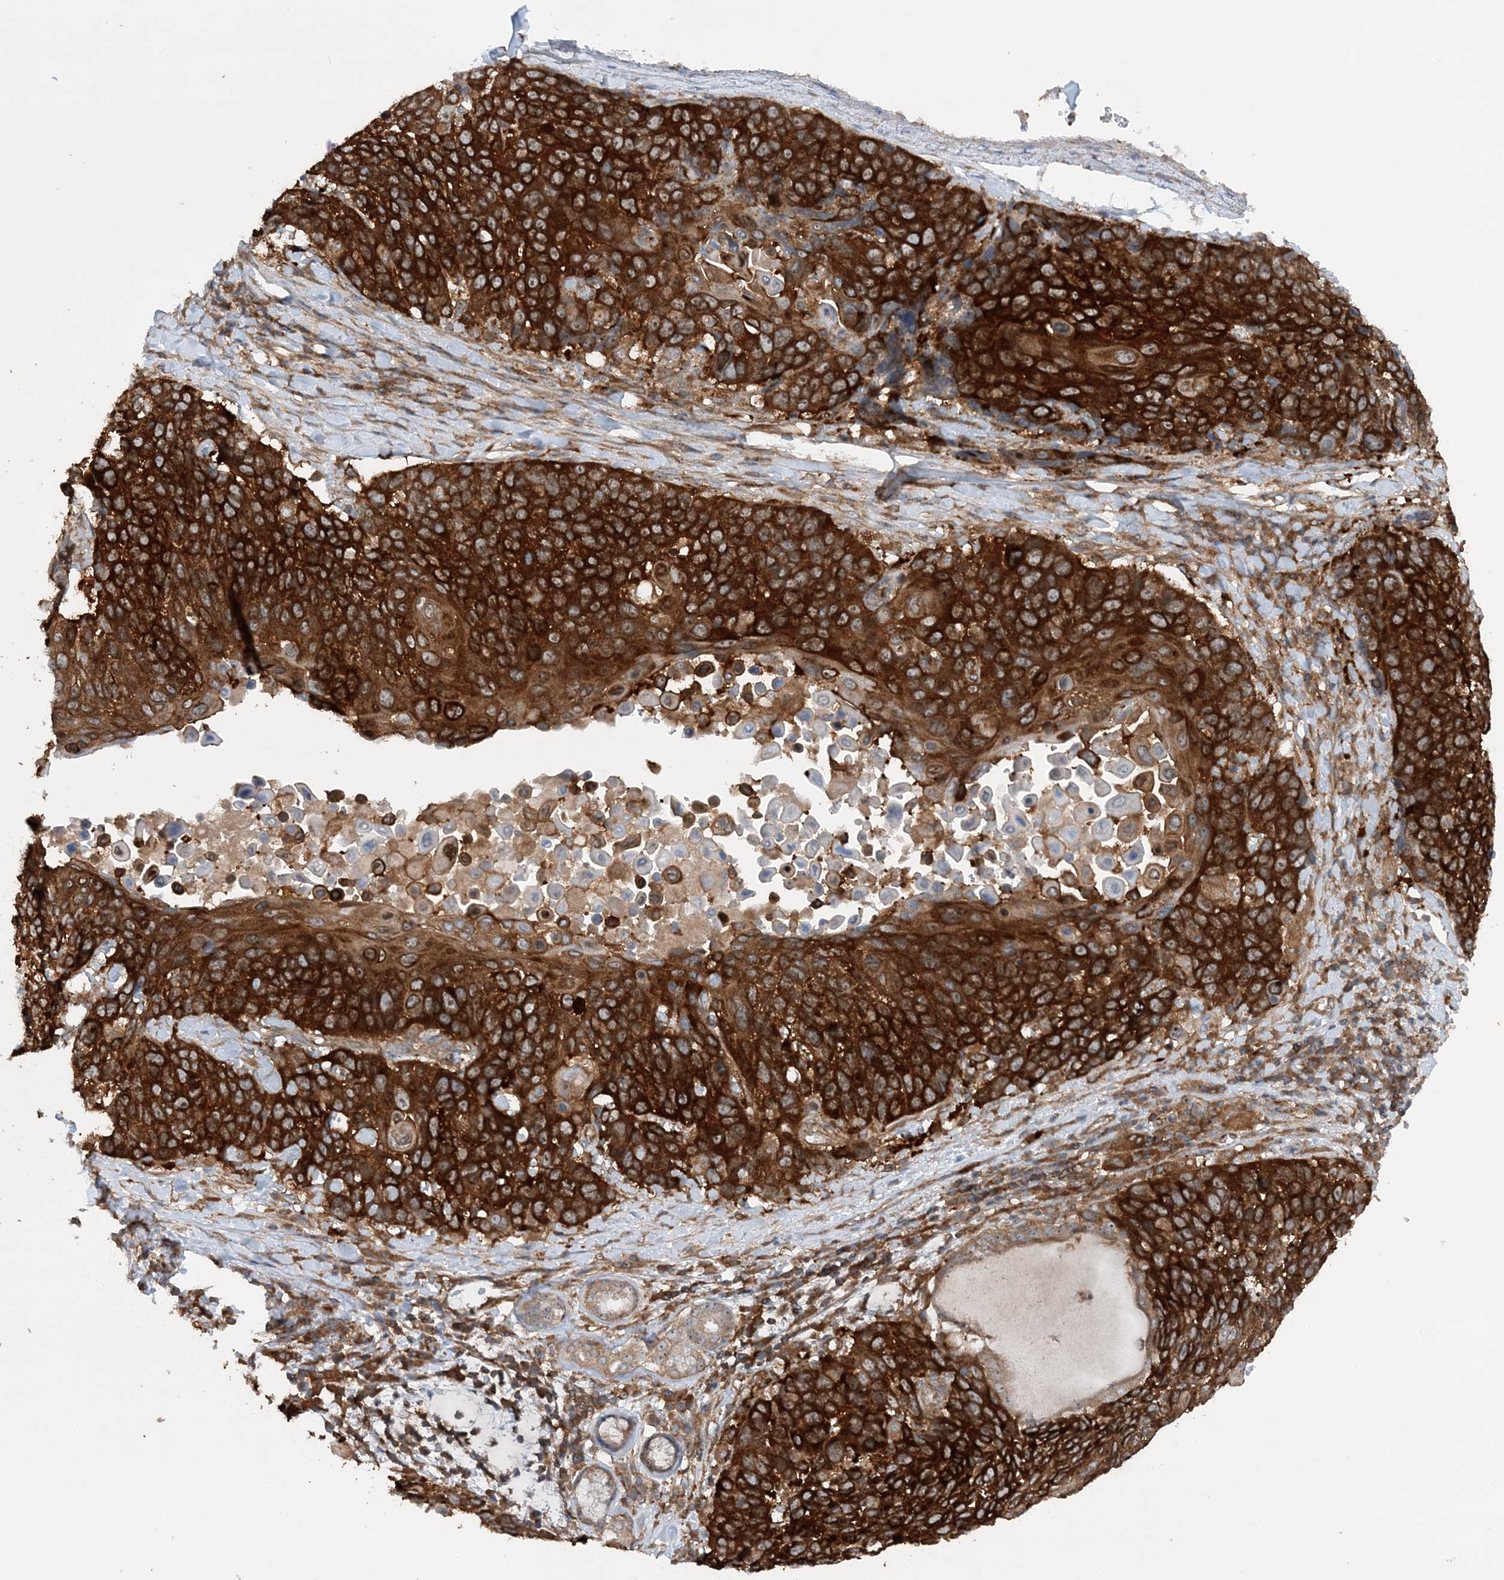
{"staining": {"intensity": "strong", "quantity": ">75%", "location": "cytoplasmic/membranous"}, "tissue": "lung cancer", "cell_type": "Tumor cells", "image_type": "cancer", "snomed": [{"axis": "morphology", "description": "Squamous cell carcinoma, NOS"}, {"axis": "topography", "description": "Lung"}], "caption": "Human squamous cell carcinoma (lung) stained for a protein (brown) demonstrates strong cytoplasmic/membranous positive positivity in approximately >75% of tumor cells.", "gene": "ACAP2", "patient": {"sex": "male", "age": 66}}